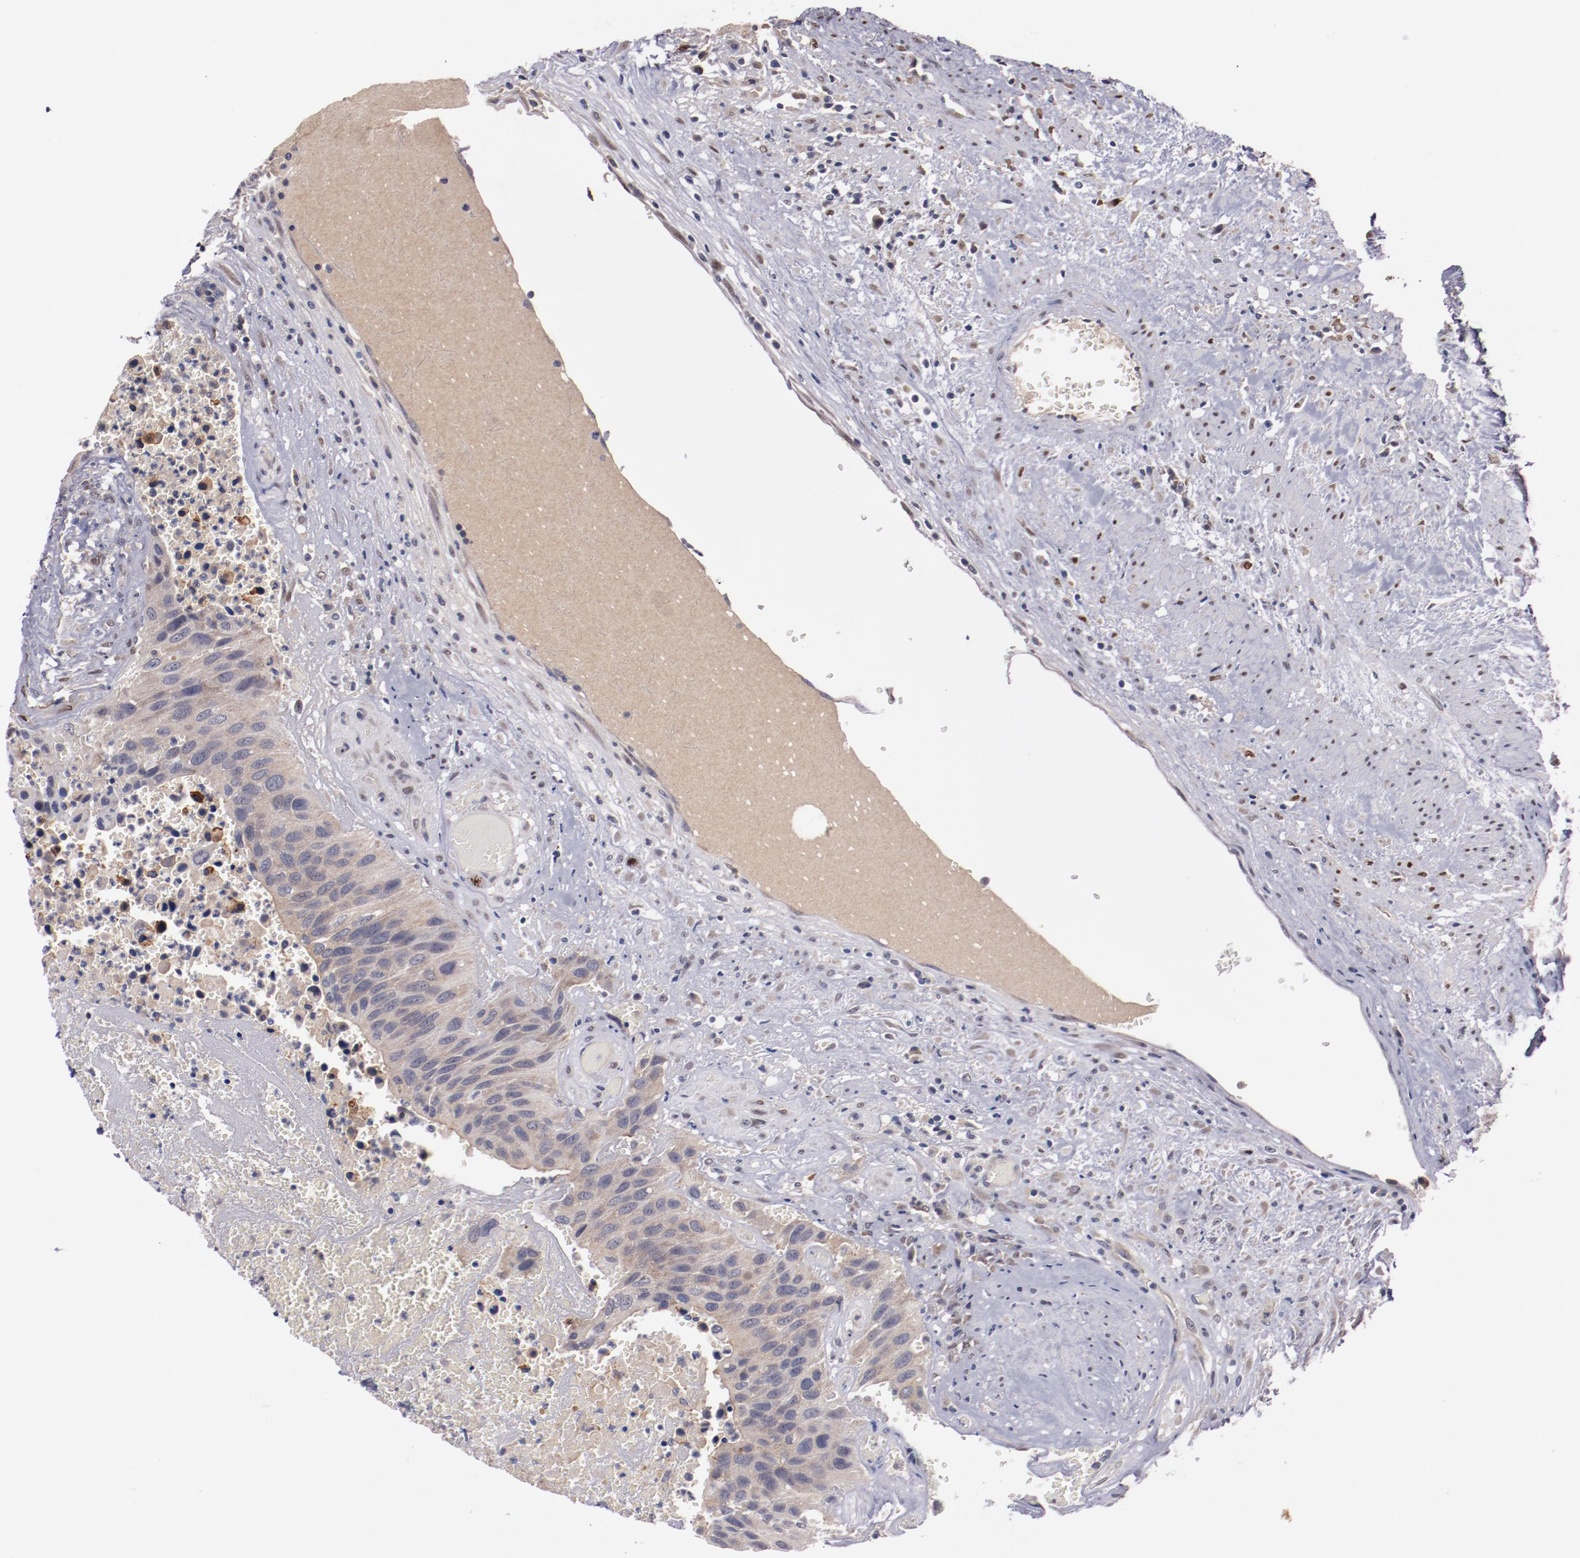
{"staining": {"intensity": "weak", "quantity": ">75%", "location": "cytoplasmic/membranous,nuclear"}, "tissue": "urothelial cancer", "cell_type": "Tumor cells", "image_type": "cancer", "snomed": [{"axis": "morphology", "description": "Urothelial carcinoma, High grade"}, {"axis": "topography", "description": "Urinary bladder"}], "caption": "Immunohistochemistry (IHC) of urothelial carcinoma (high-grade) demonstrates low levels of weak cytoplasmic/membranous and nuclear expression in approximately >75% of tumor cells.", "gene": "FAM81A", "patient": {"sex": "male", "age": 66}}